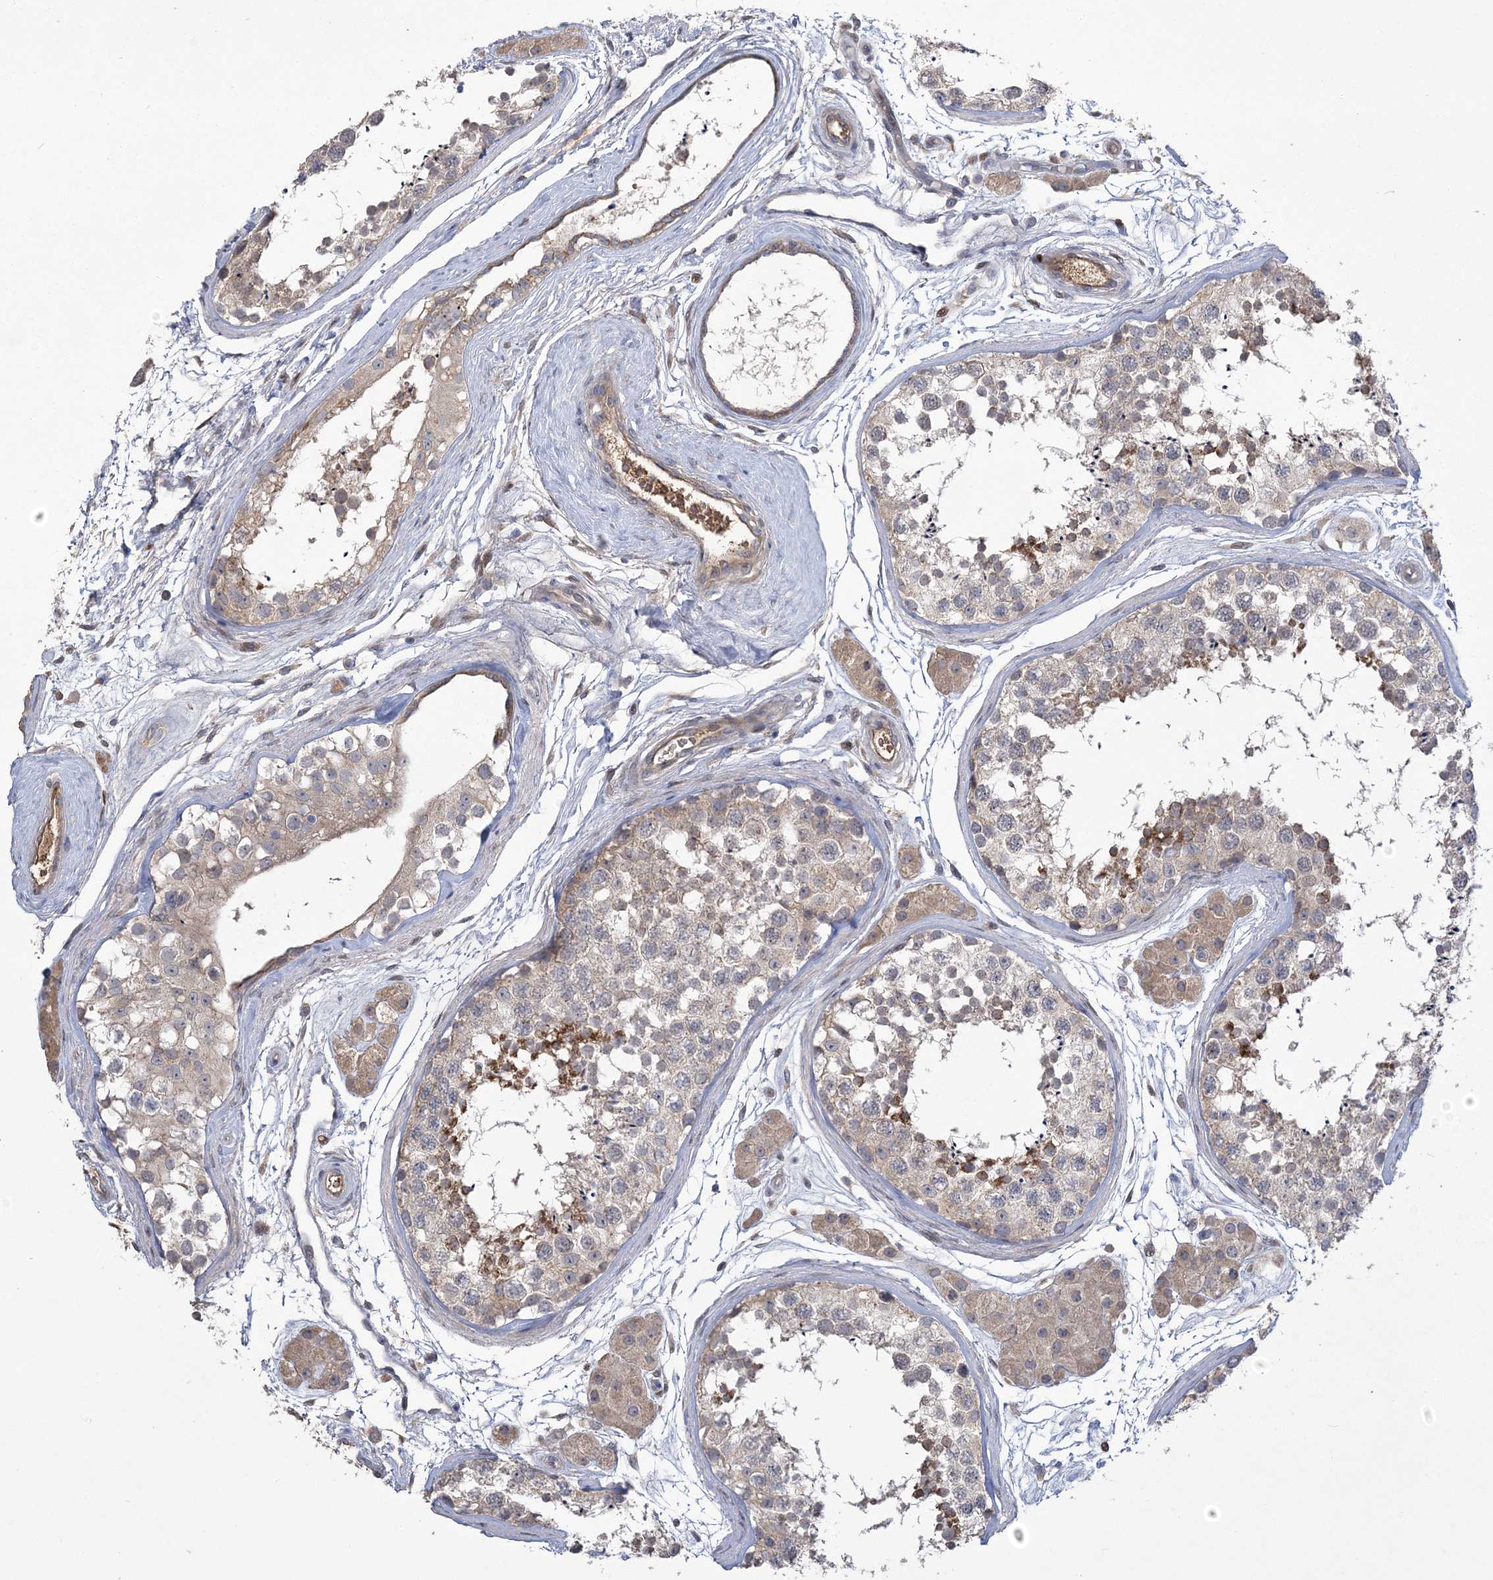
{"staining": {"intensity": "moderate", "quantity": "25%-75%", "location": "cytoplasmic/membranous"}, "tissue": "testis", "cell_type": "Cells in seminiferous ducts", "image_type": "normal", "snomed": [{"axis": "morphology", "description": "Normal tissue, NOS"}, {"axis": "topography", "description": "Testis"}], "caption": "IHC image of normal testis: testis stained using IHC reveals medium levels of moderate protein expression localized specifically in the cytoplasmic/membranous of cells in seminiferous ducts, appearing as a cytoplasmic/membranous brown color.", "gene": "WBP1L", "patient": {"sex": "male", "age": 56}}